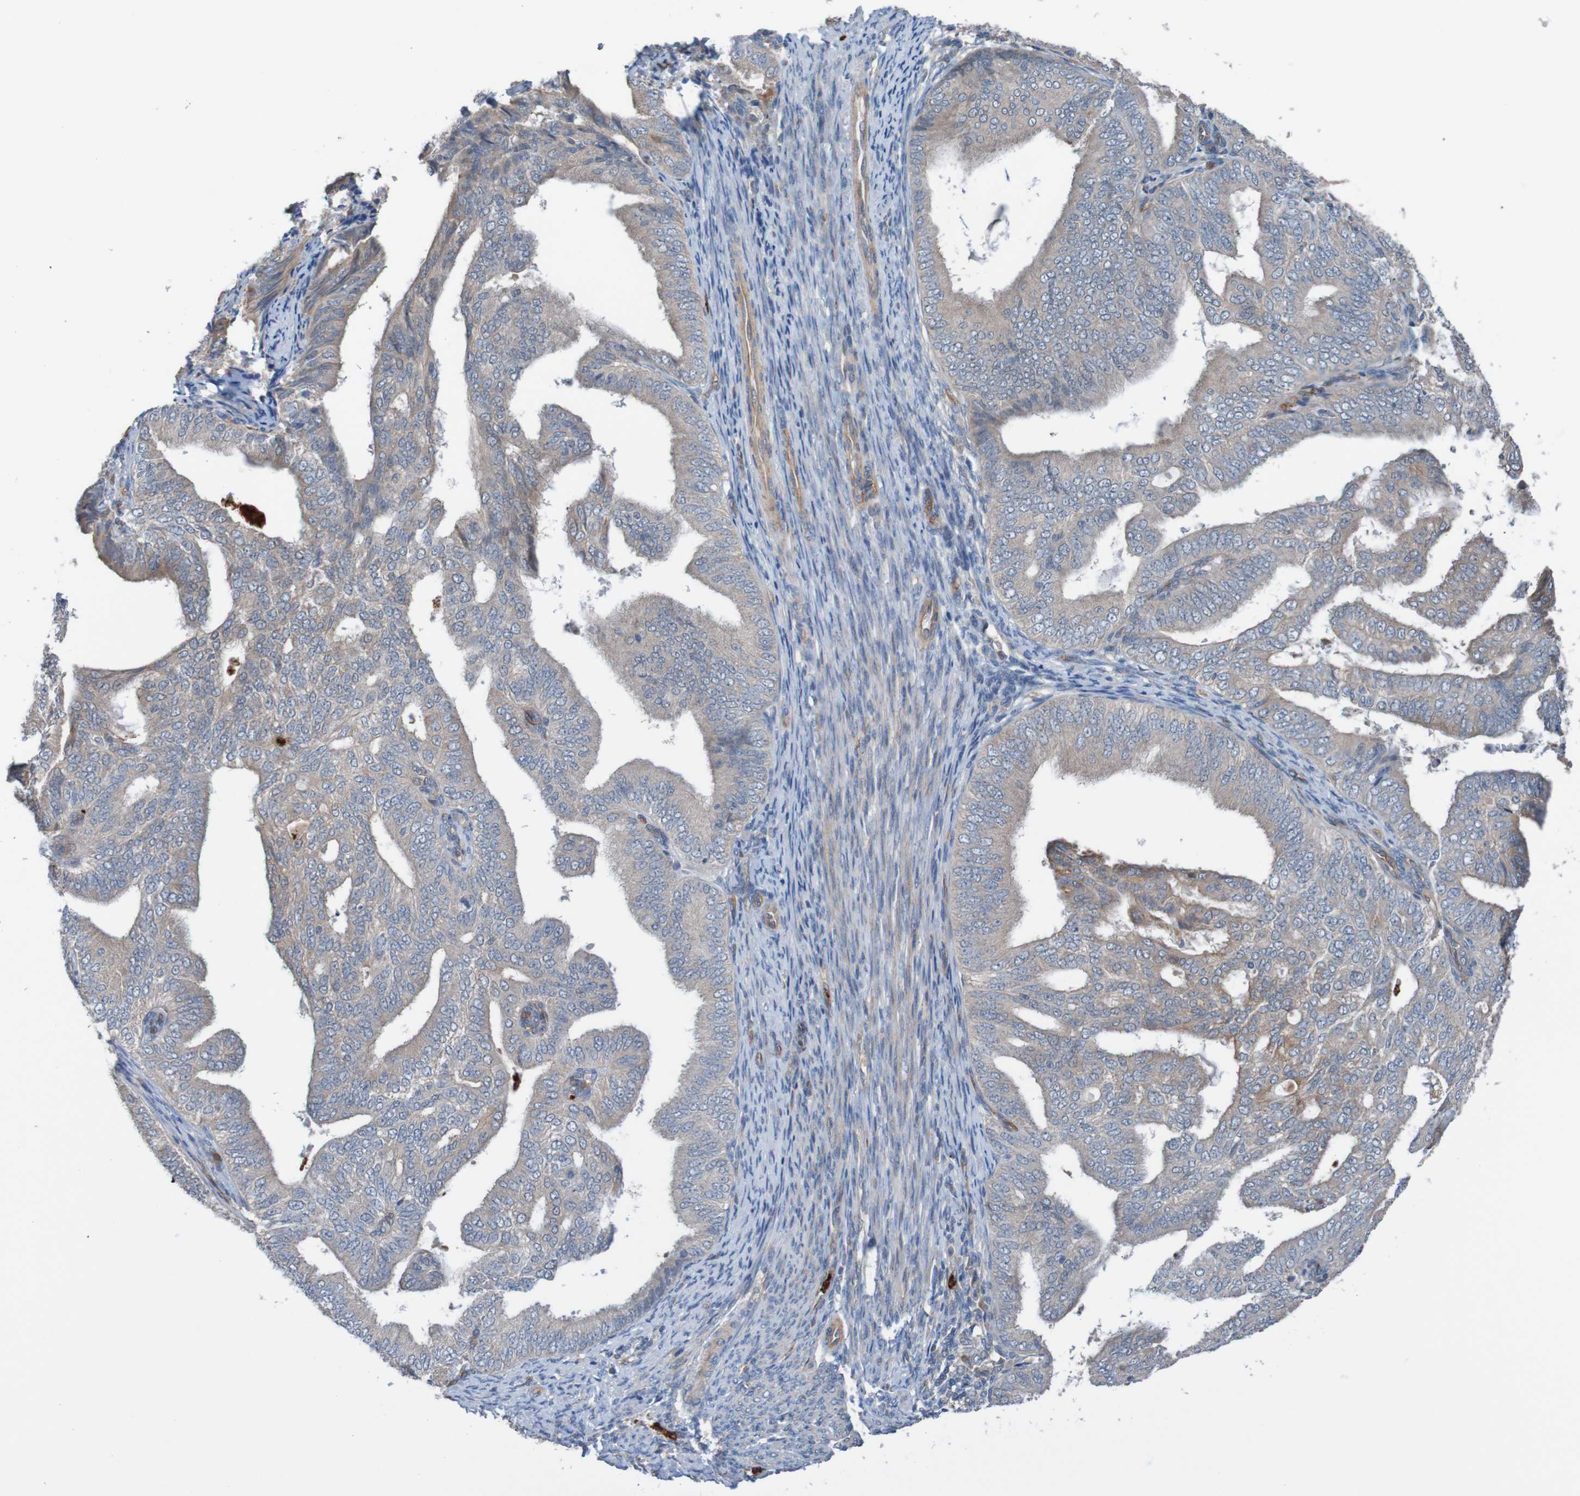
{"staining": {"intensity": "weak", "quantity": "<25%", "location": "cytoplasmic/membranous"}, "tissue": "endometrial cancer", "cell_type": "Tumor cells", "image_type": "cancer", "snomed": [{"axis": "morphology", "description": "Adenocarcinoma, NOS"}, {"axis": "topography", "description": "Endometrium"}], "caption": "The histopathology image shows no staining of tumor cells in endometrial cancer.", "gene": "ST8SIA6", "patient": {"sex": "female", "age": 58}}